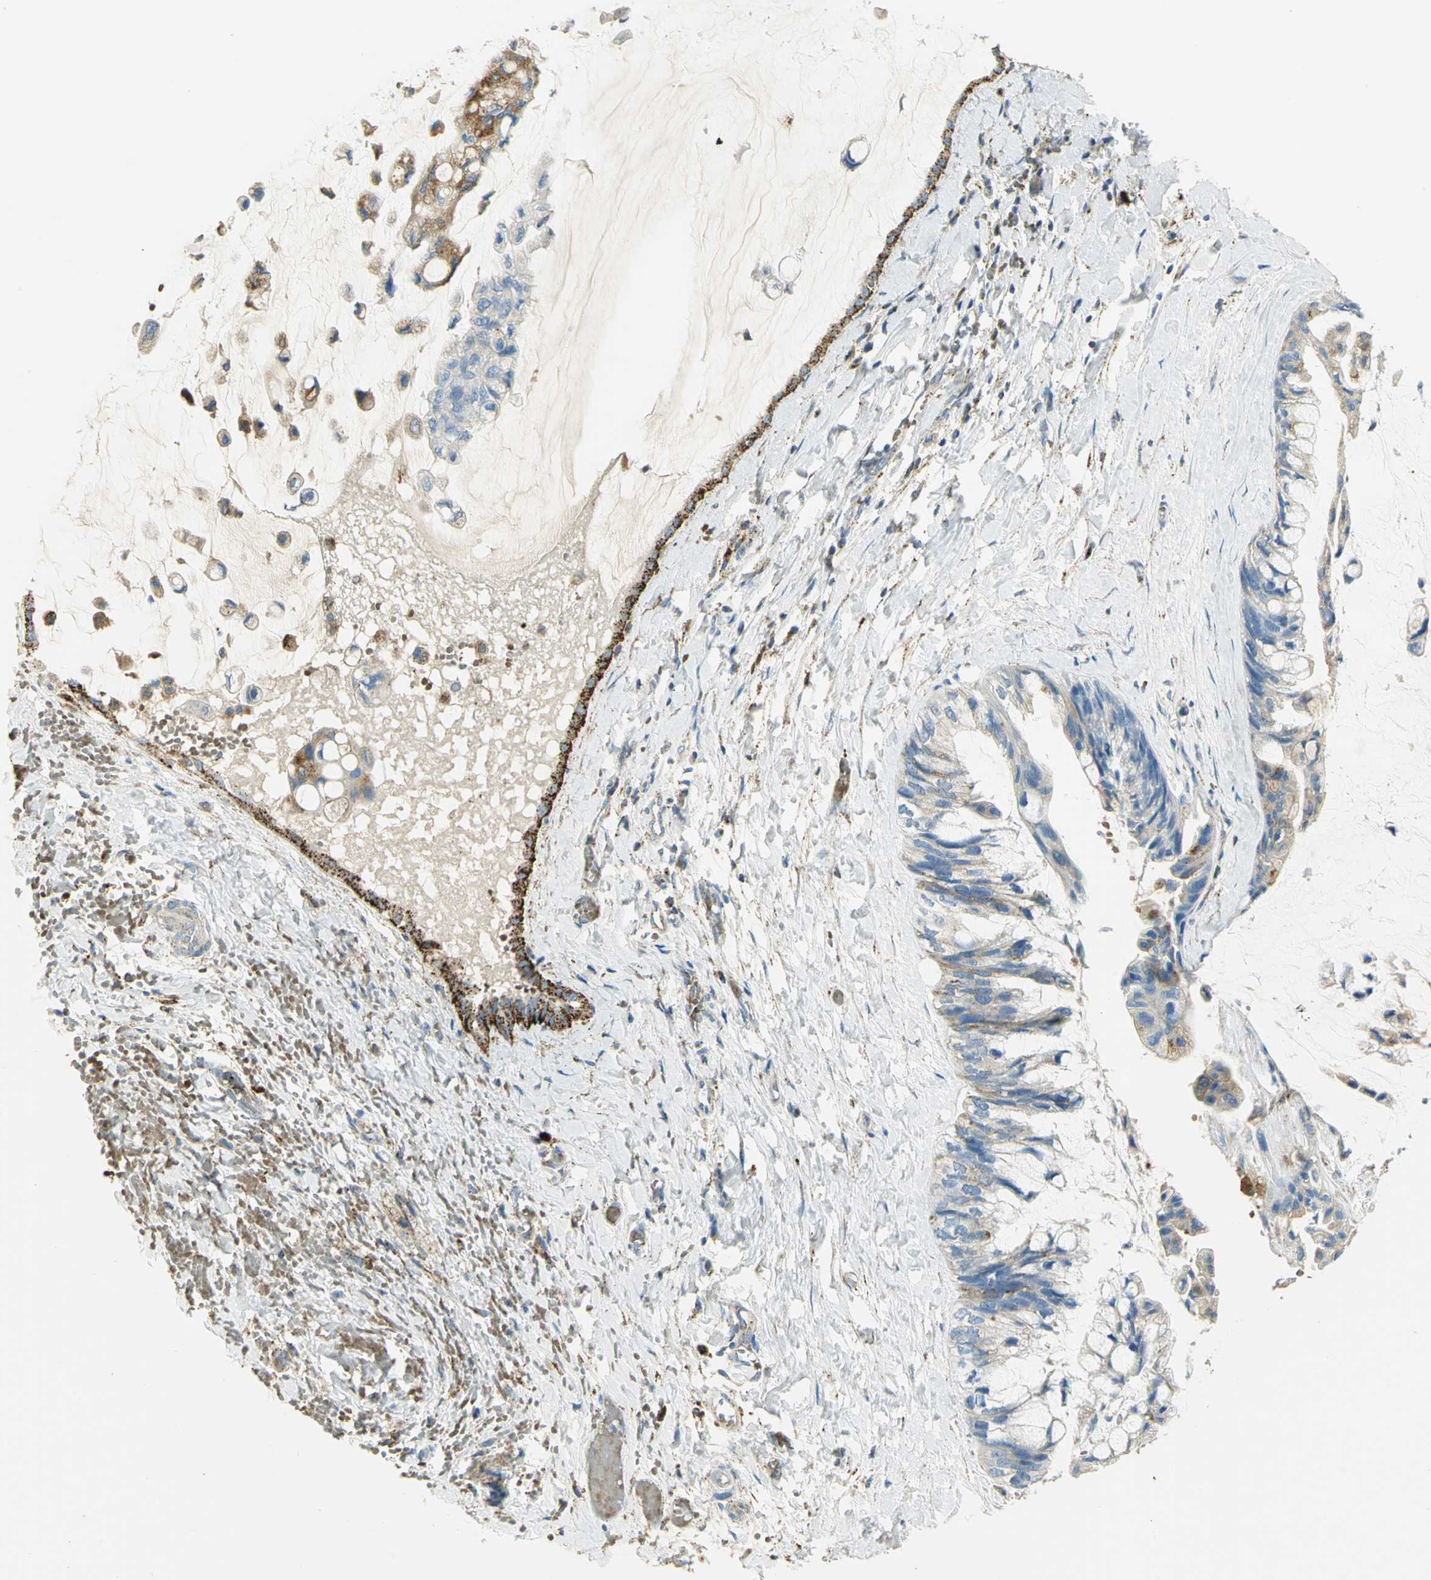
{"staining": {"intensity": "moderate", "quantity": "25%-75%", "location": "cytoplasmic/membranous"}, "tissue": "ovarian cancer", "cell_type": "Tumor cells", "image_type": "cancer", "snomed": [{"axis": "morphology", "description": "Cystadenocarcinoma, mucinous, NOS"}, {"axis": "topography", "description": "Ovary"}], "caption": "Ovarian cancer (mucinous cystadenocarcinoma) was stained to show a protein in brown. There is medium levels of moderate cytoplasmic/membranous staining in approximately 25%-75% of tumor cells.", "gene": "ARSA", "patient": {"sex": "female", "age": 39}}